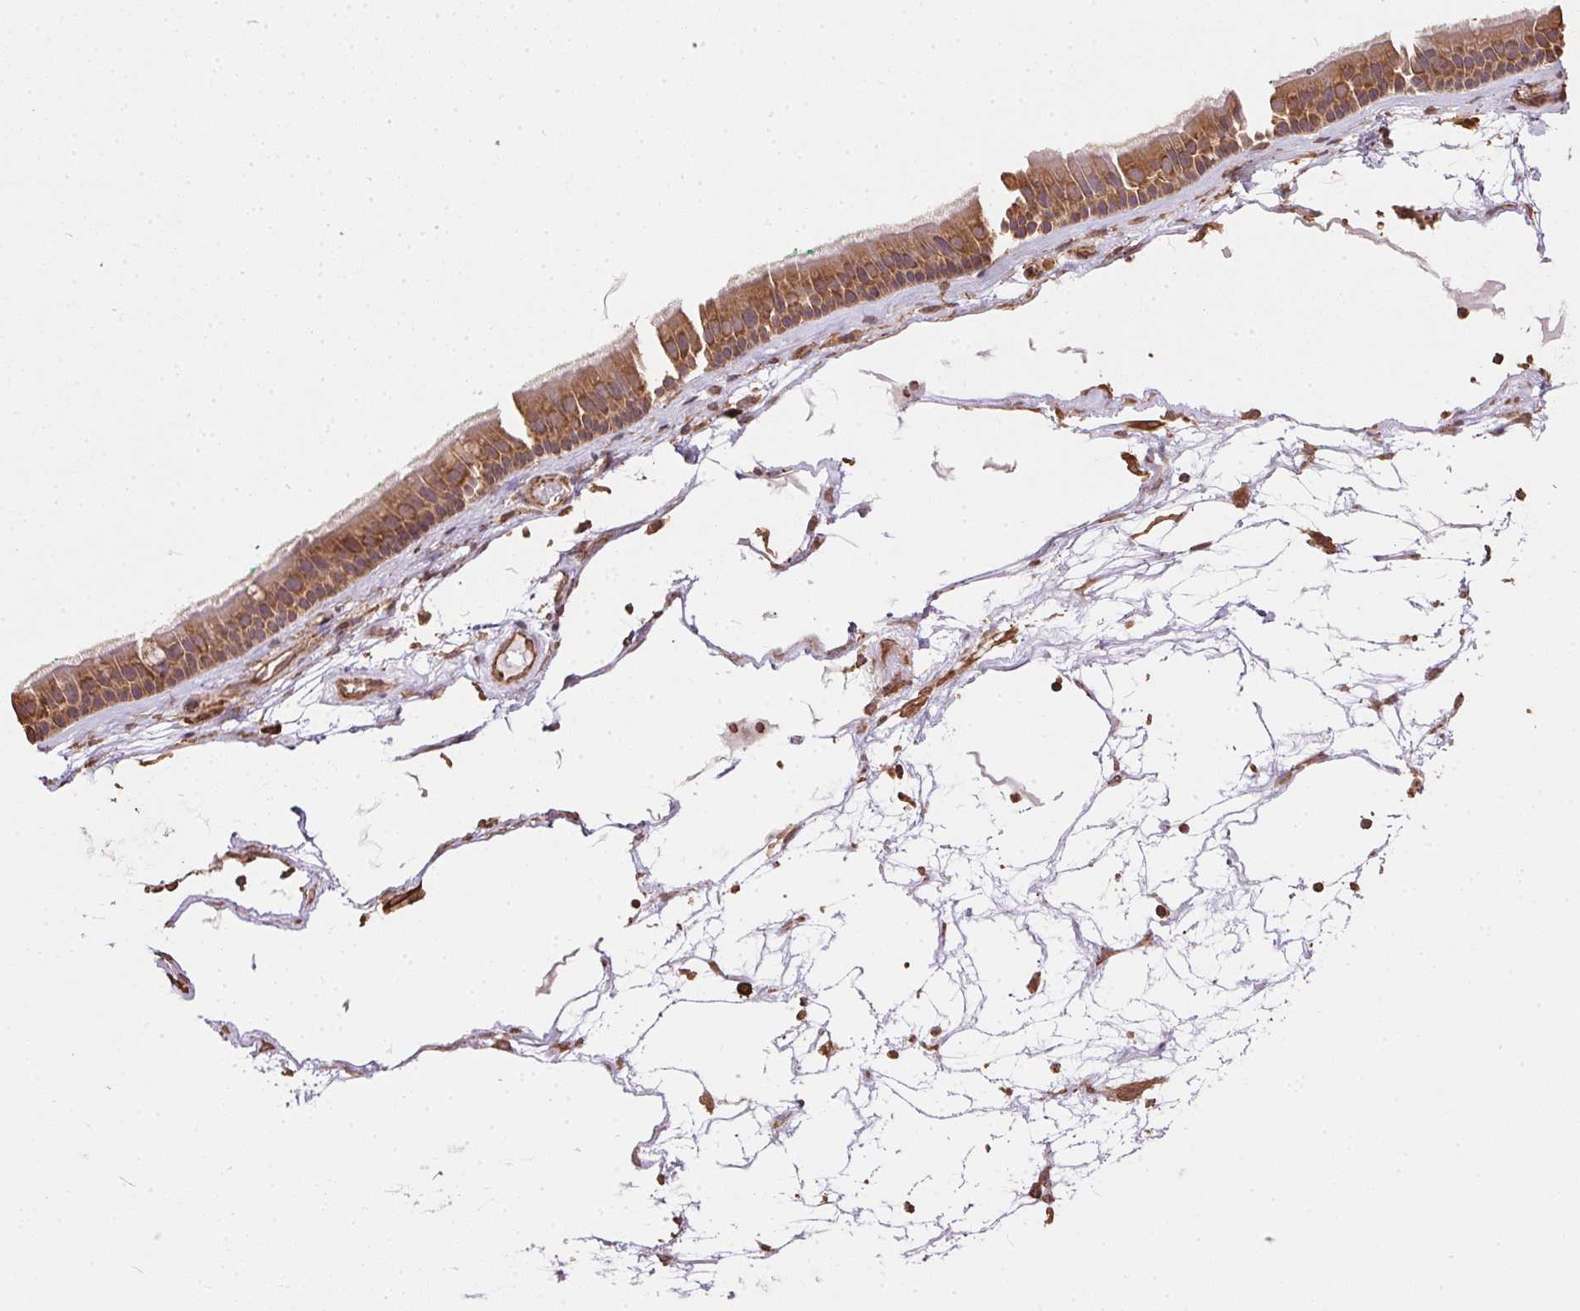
{"staining": {"intensity": "strong", "quantity": ">75%", "location": "cytoplasmic/membranous"}, "tissue": "nasopharynx", "cell_type": "Respiratory epithelial cells", "image_type": "normal", "snomed": [{"axis": "morphology", "description": "Normal tissue, NOS"}, {"axis": "topography", "description": "Nasopharynx"}], "caption": "This histopathology image demonstrates IHC staining of unremarkable human nasopharynx, with high strong cytoplasmic/membranous expression in approximately >75% of respiratory epithelial cells.", "gene": "EIF2S1", "patient": {"sex": "male", "age": 68}}